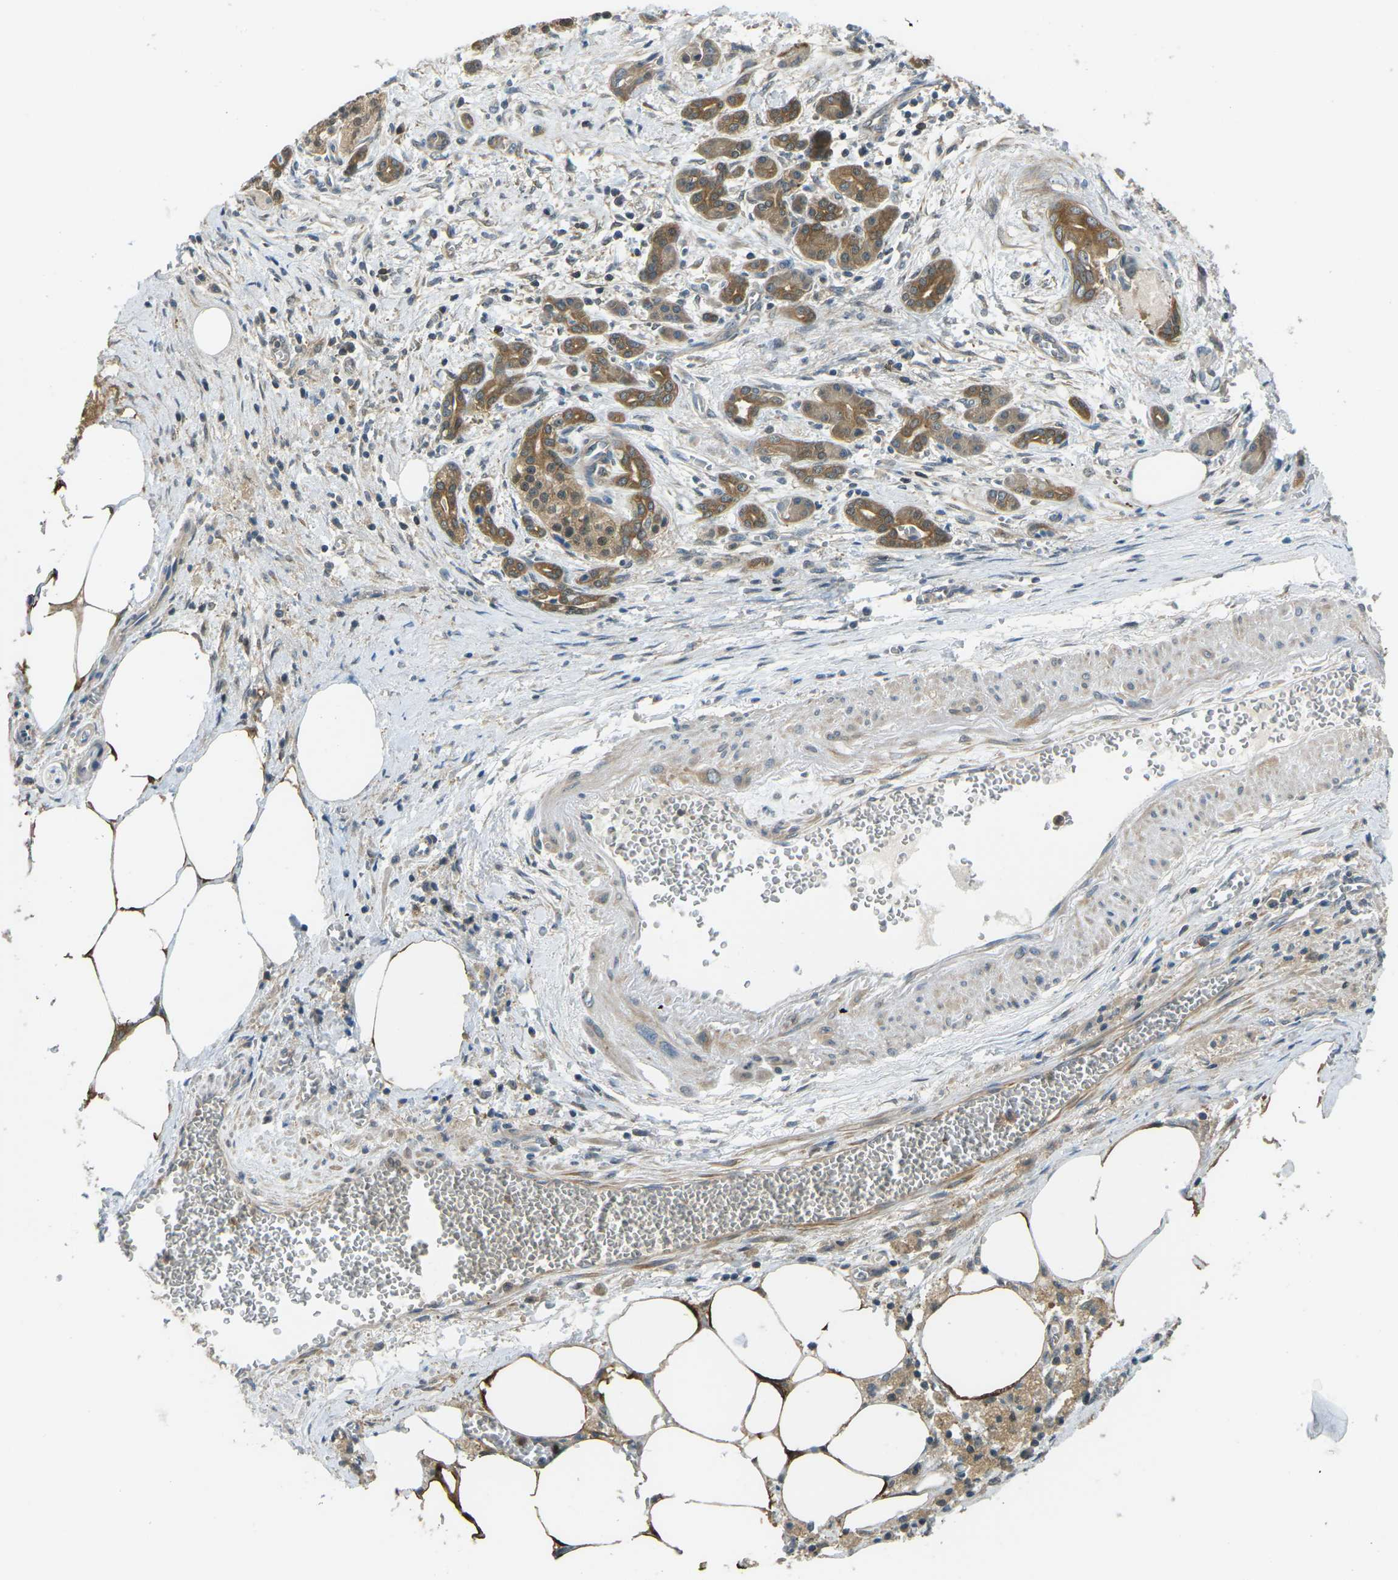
{"staining": {"intensity": "moderate", "quantity": ">75%", "location": "cytoplasmic/membranous"}, "tissue": "pancreatic cancer", "cell_type": "Tumor cells", "image_type": "cancer", "snomed": [{"axis": "morphology", "description": "Adenocarcinoma, NOS"}, {"axis": "topography", "description": "Pancreas"}], "caption": "This image exhibits immunohistochemistry (IHC) staining of adenocarcinoma (pancreatic), with medium moderate cytoplasmic/membranous positivity in approximately >75% of tumor cells.", "gene": "PIEZO2", "patient": {"sex": "female", "age": 70}}